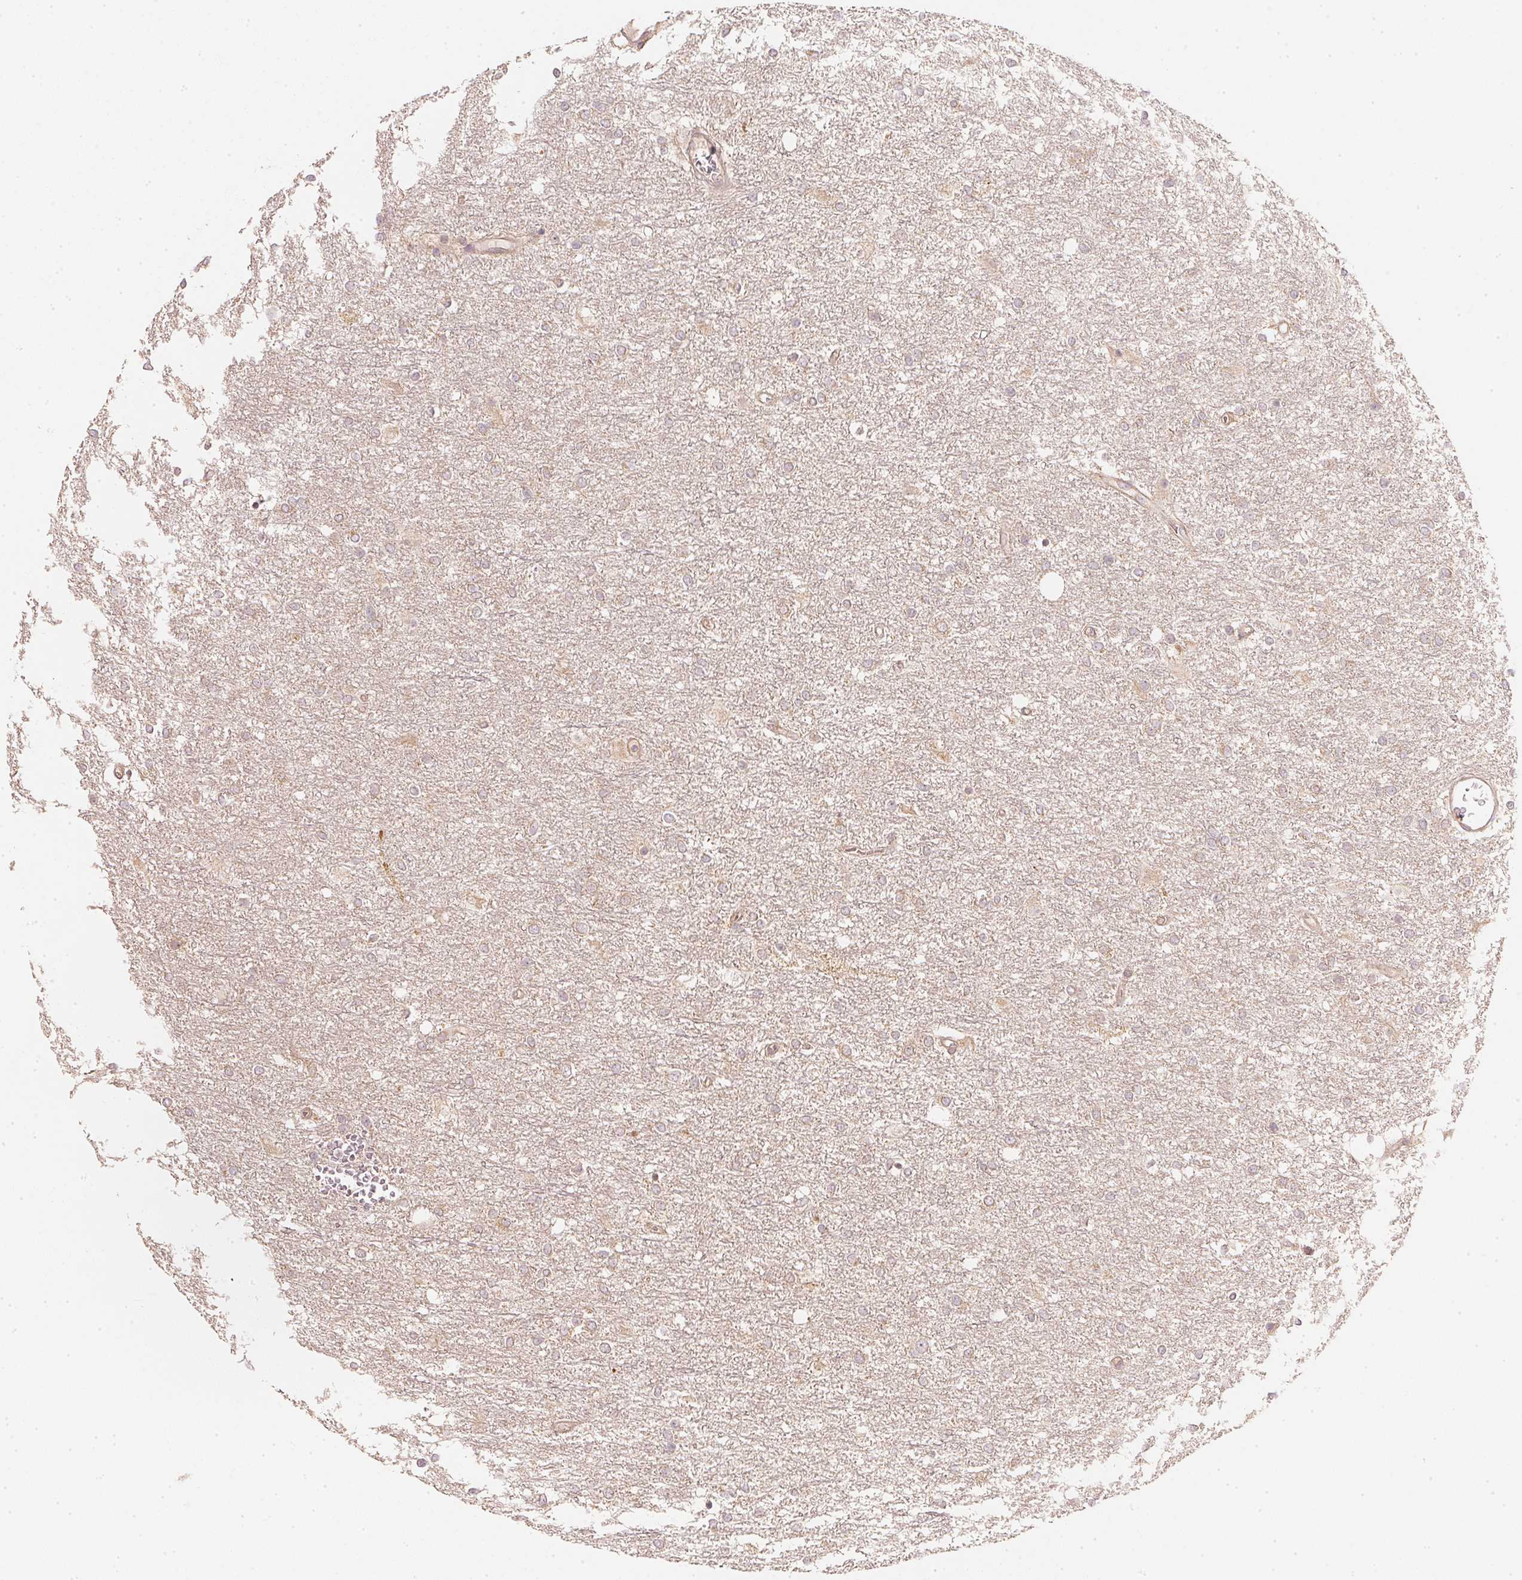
{"staining": {"intensity": "weak", "quantity": "<25%", "location": "cytoplasmic/membranous"}, "tissue": "glioma", "cell_type": "Tumor cells", "image_type": "cancer", "snomed": [{"axis": "morphology", "description": "Glioma, malignant, High grade"}, {"axis": "topography", "description": "Brain"}], "caption": "High-grade glioma (malignant) was stained to show a protein in brown. There is no significant staining in tumor cells.", "gene": "WDR54", "patient": {"sex": "female", "age": 61}}